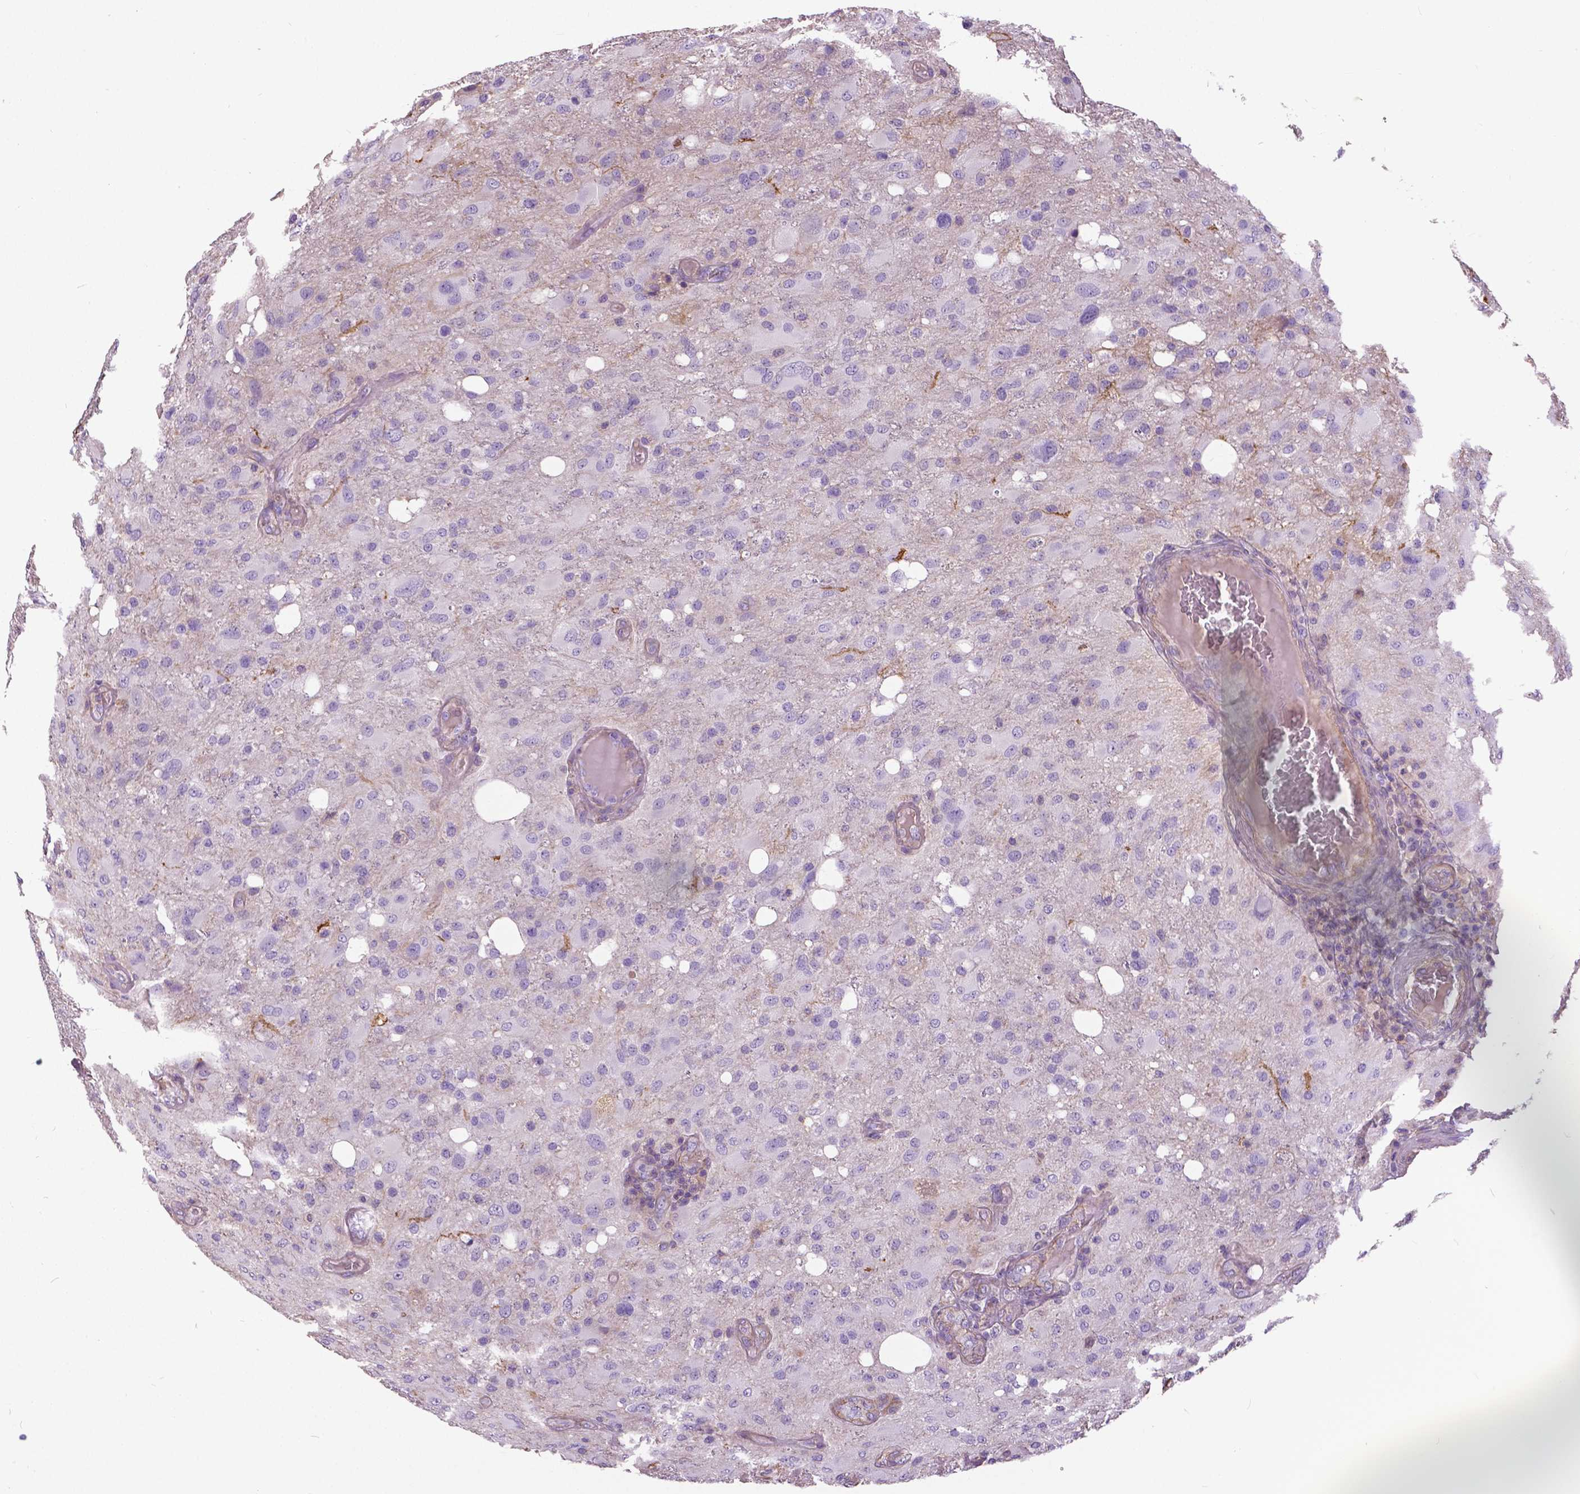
{"staining": {"intensity": "negative", "quantity": "none", "location": "none"}, "tissue": "glioma", "cell_type": "Tumor cells", "image_type": "cancer", "snomed": [{"axis": "morphology", "description": "Glioma, malignant, High grade"}, {"axis": "topography", "description": "Brain"}], "caption": "Protein analysis of glioma reveals no significant staining in tumor cells.", "gene": "ANXA13", "patient": {"sex": "male", "age": 53}}